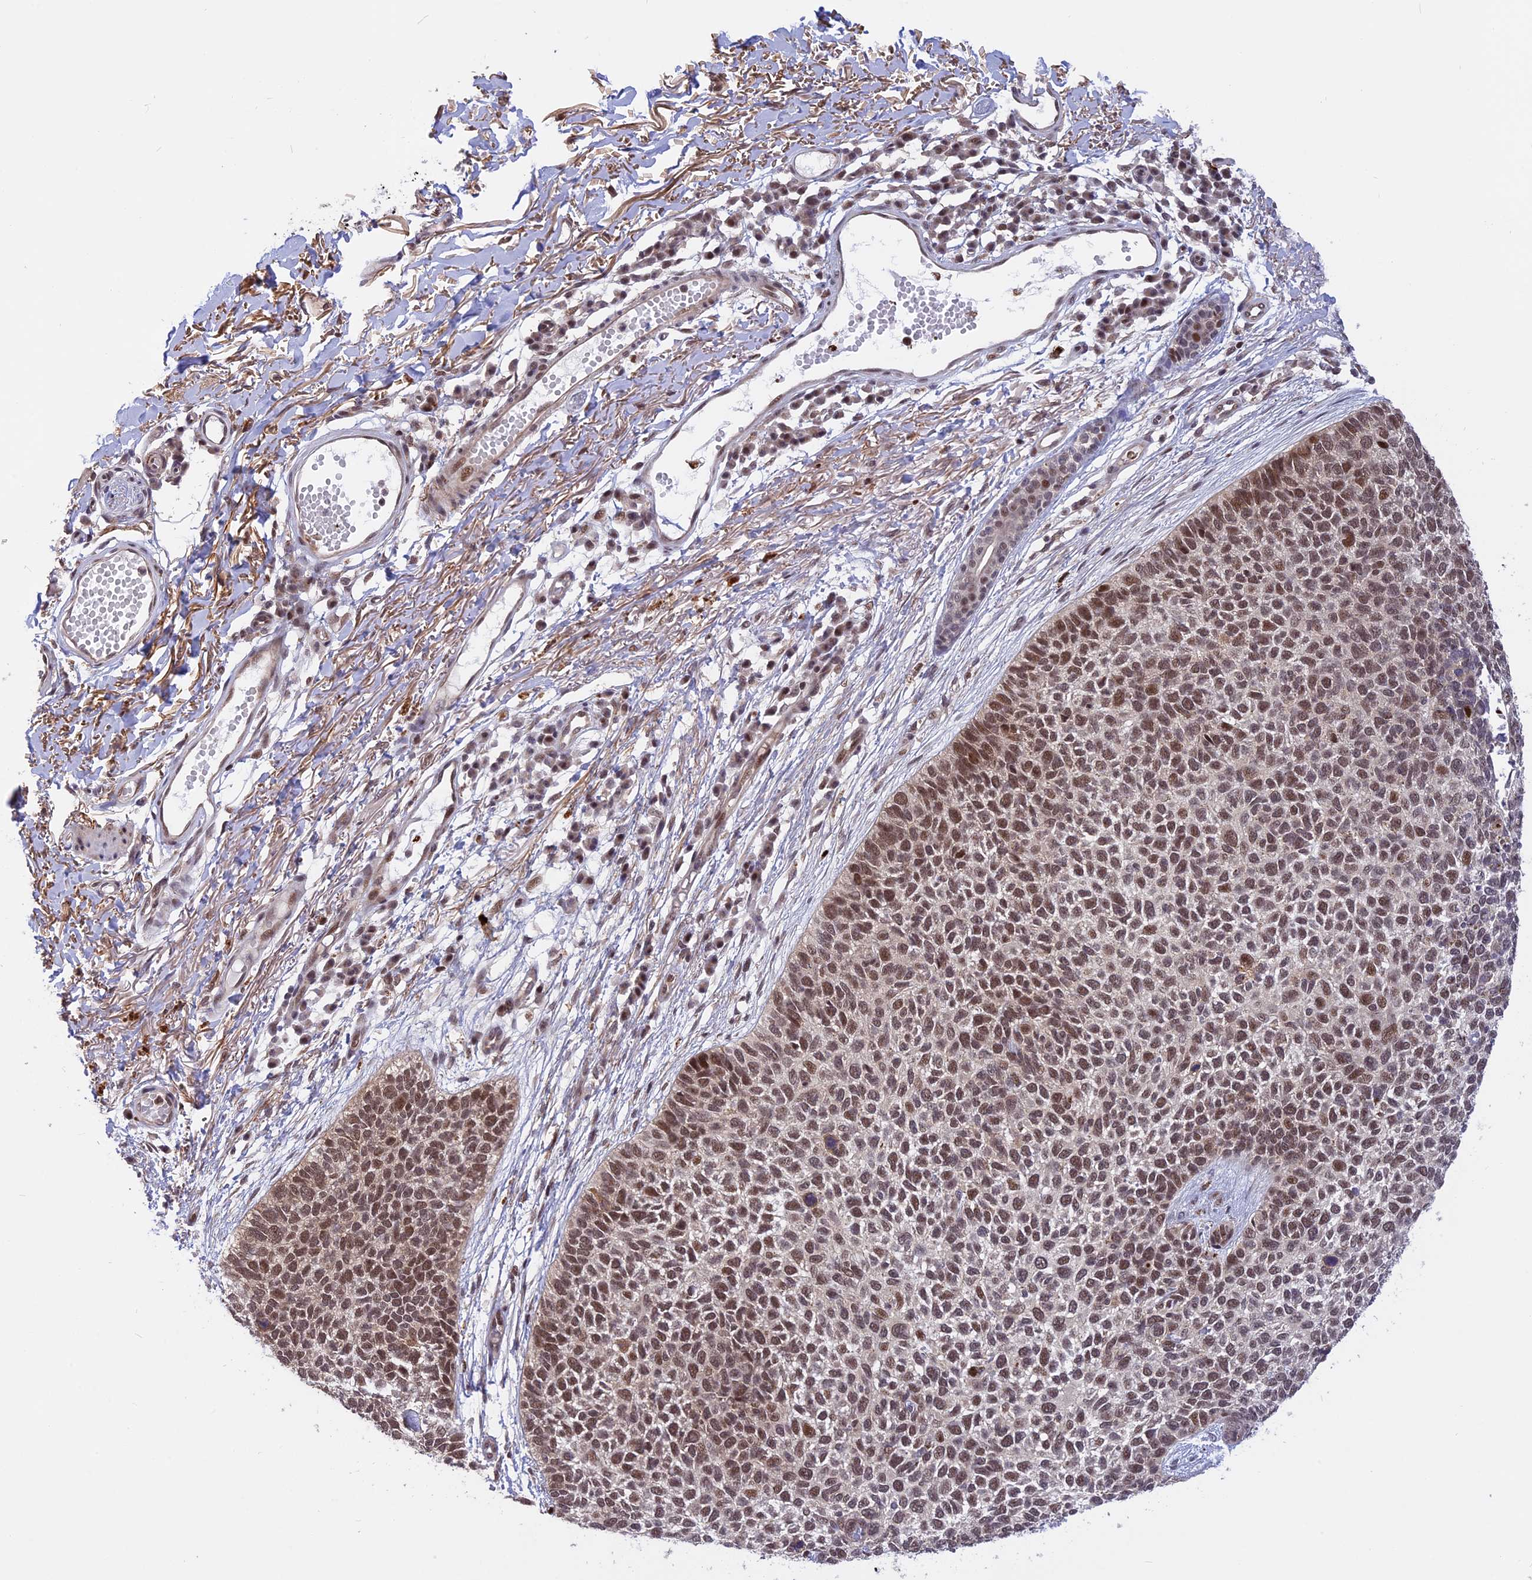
{"staining": {"intensity": "moderate", "quantity": ">75%", "location": "nuclear"}, "tissue": "skin cancer", "cell_type": "Tumor cells", "image_type": "cancer", "snomed": [{"axis": "morphology", "description": "Basal cell carcinoma"}, {"axis": "topography", "description": "Skin"}], "caption": "Skin cancer (basal cell carcinoma) stained with a protein marker exhibits moderate staining in tumor cells.", "gene": "POLR2C", "patient": {"sex": "female", "age": 84}}